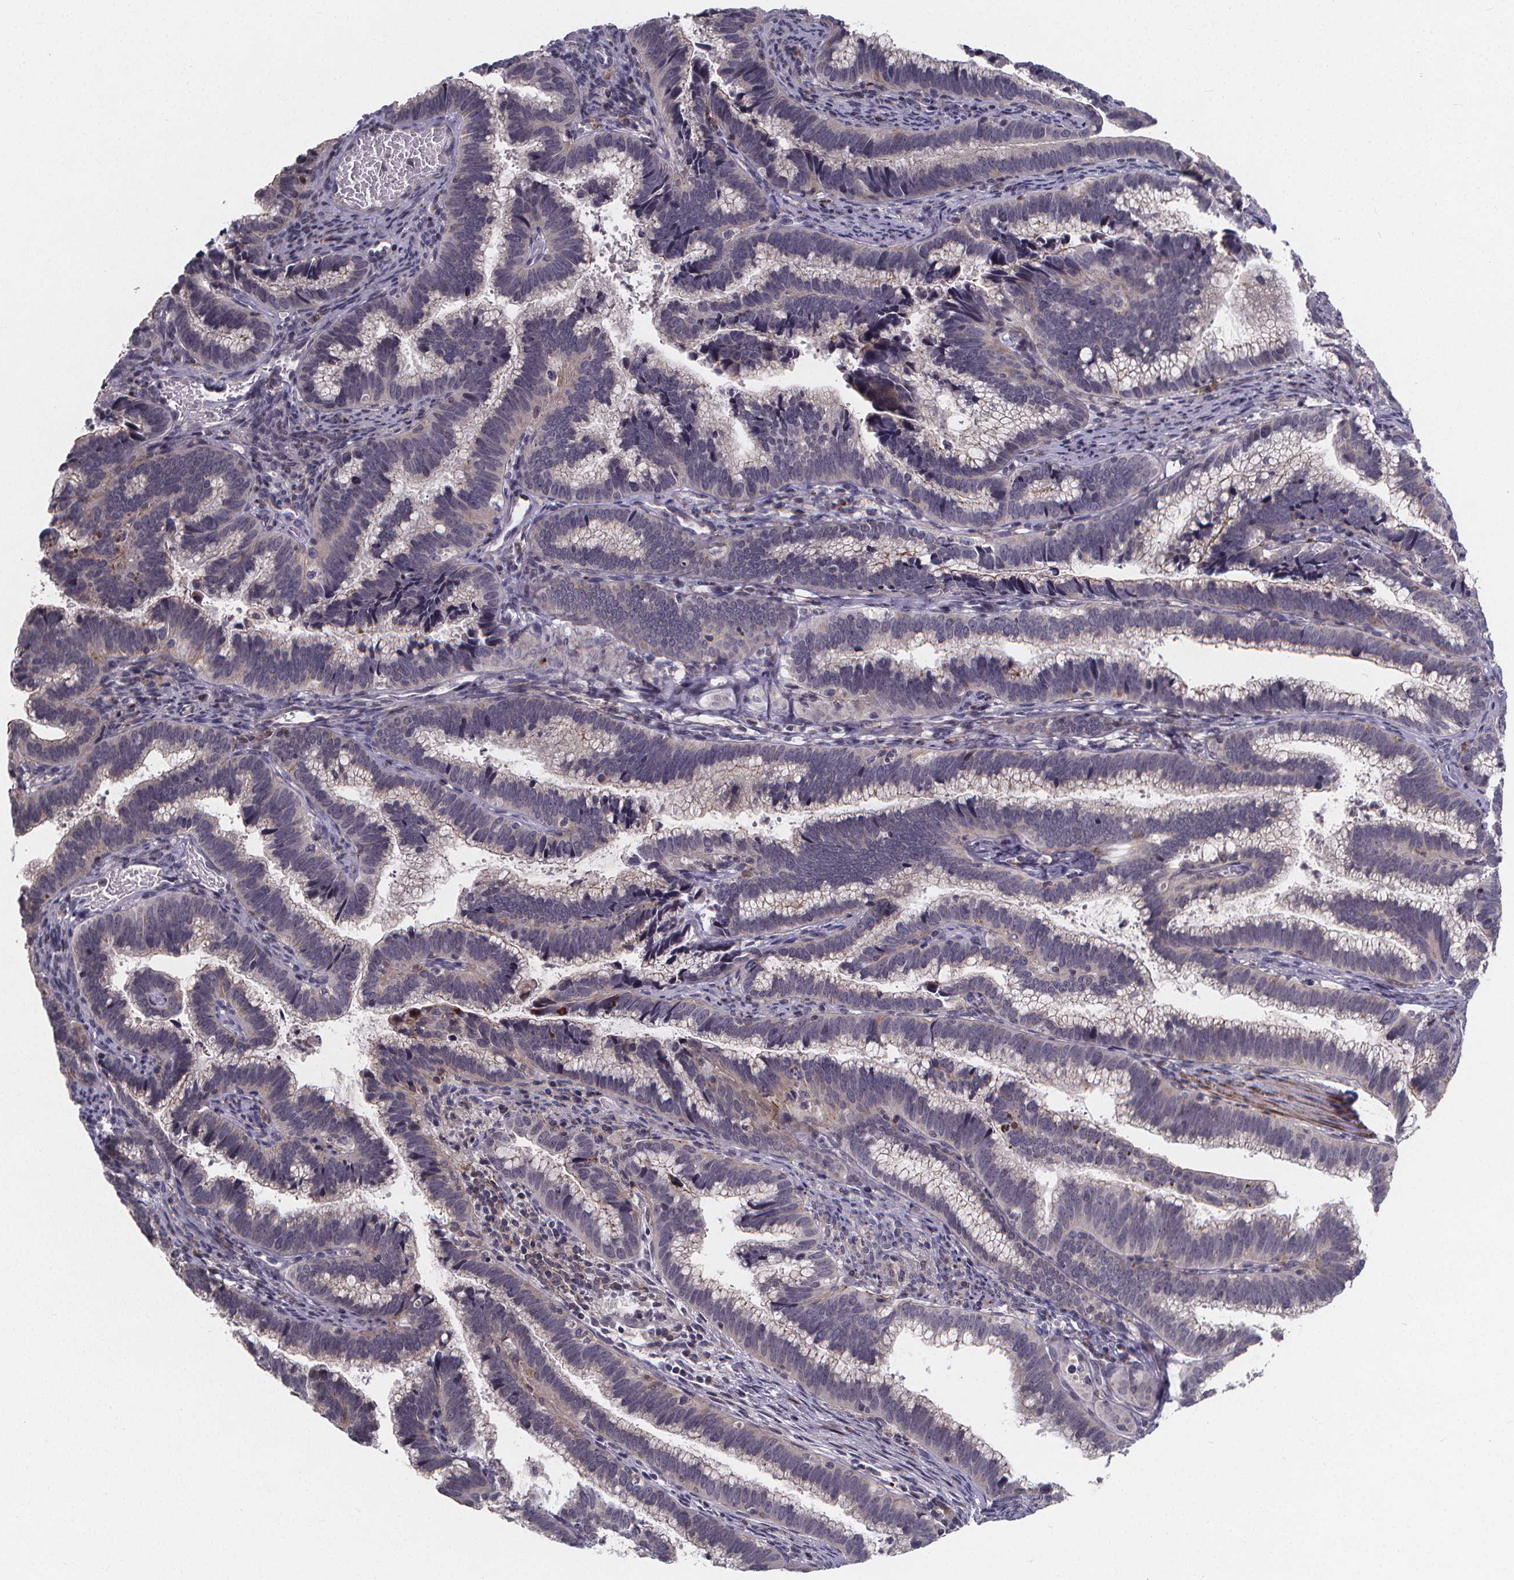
{"staining": {"intensity": "negative", "quantity": "none", "location": "none"}, "tissue": "cervical cancer", "cell_type": "Tumor cells", "image_type": "cancer", "snomed": [{"axis": "morphology", "description": "Adenocarcinoma, NOS"}, {"axis": "topography", "description": "Cervix"}], "caption": "DAB (3,3'-diaminobenzidine) immunohistochemical staining of human cervical cancer demonstrates no significant expression in tumor cells.", "gene": "FBXW2", "patient": {"sex": "female", "age": 61}}